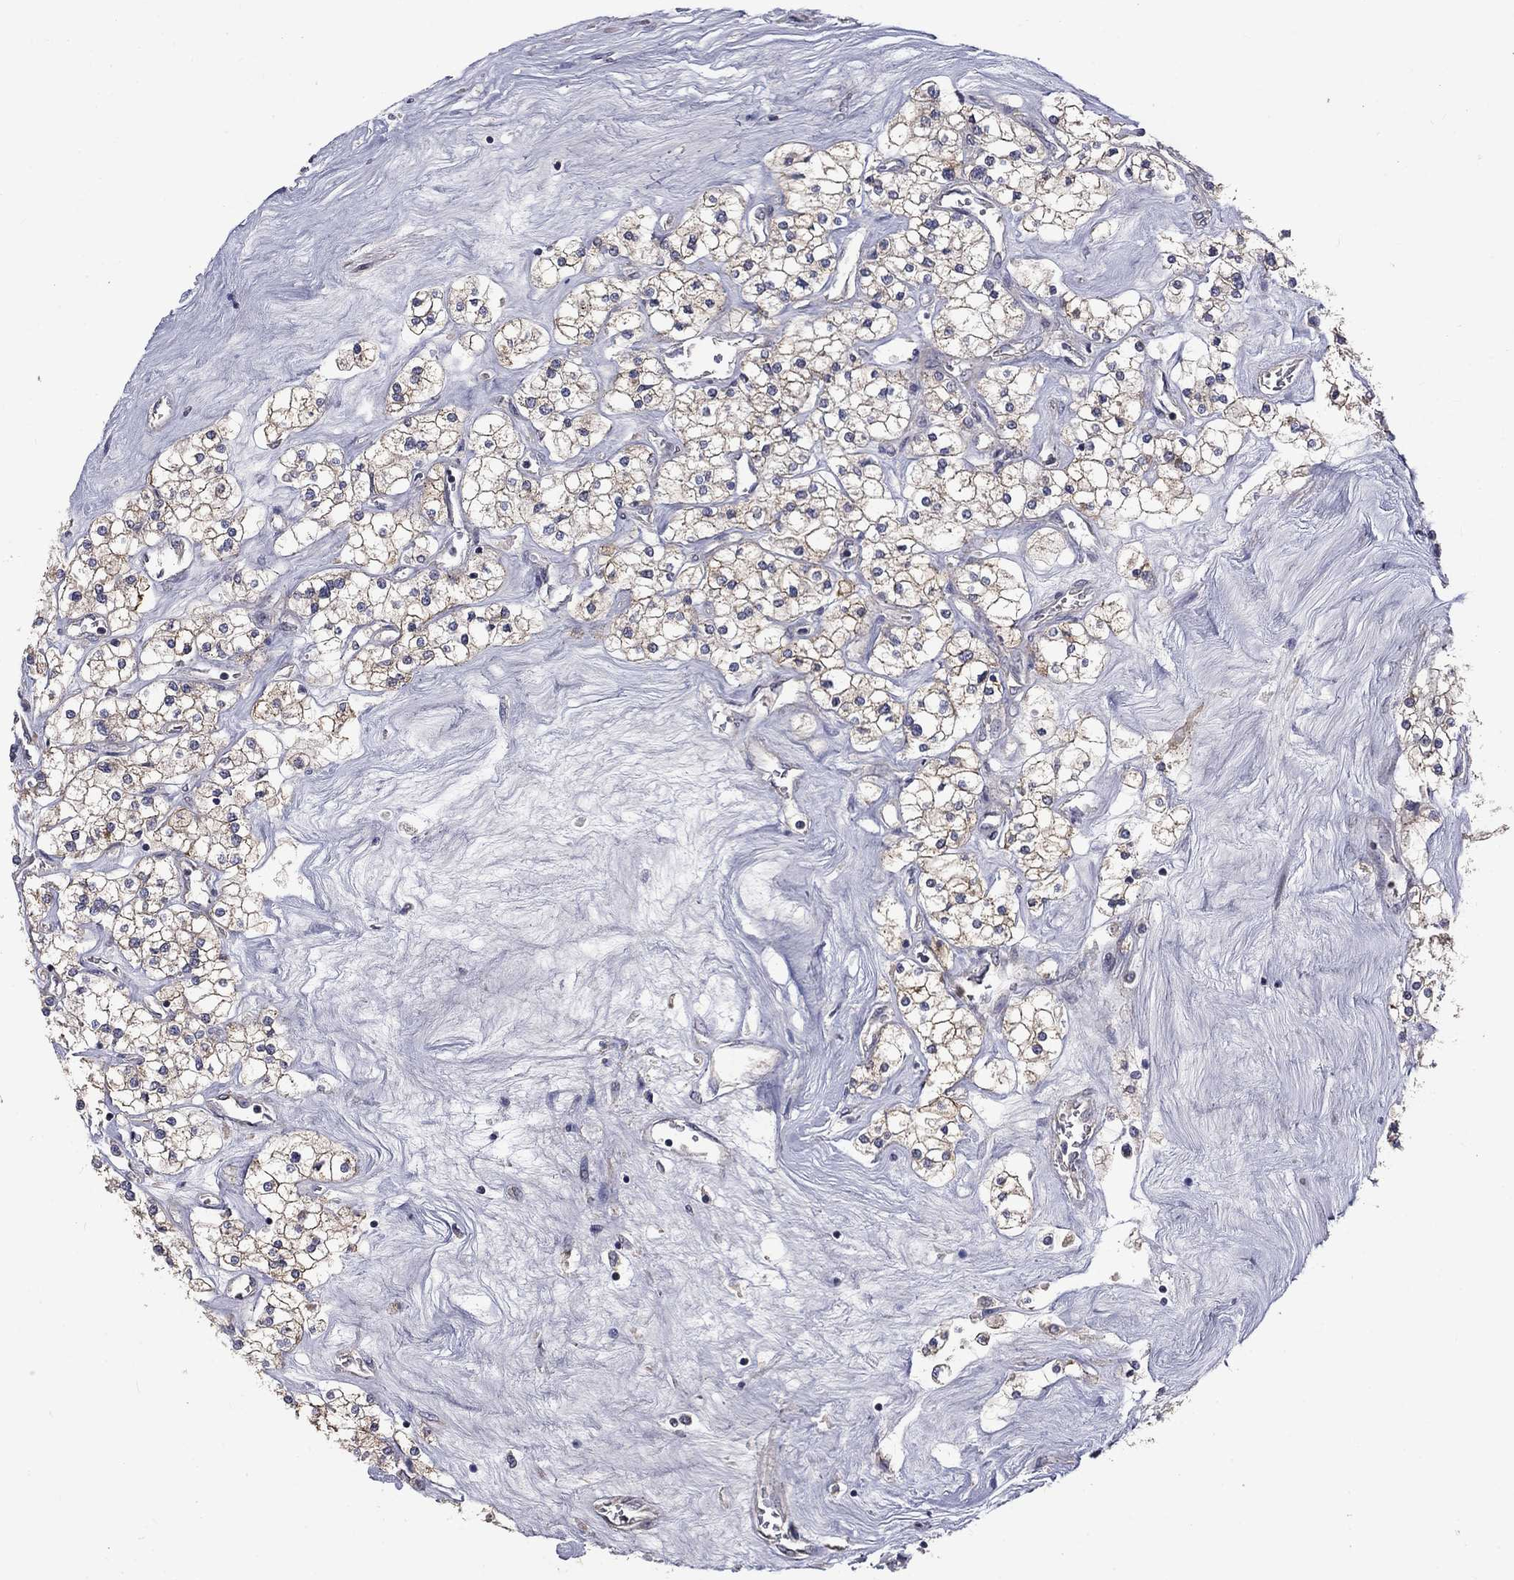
{"staining": {"intensity": "weak", "quantity": ">75%", "location": "cytoplasmic/membranous"}, "tissue": "renal cancer", "cell_type": "Tumor cells", "image_type": "cancer", "snomed": [{"axis": "morphology", "description": "Adenocarcinoma, NOS"}, {"axis": "topography", "description": "Kidney"}], "caption": "Tumor cells exhibit low levels of weak cytoplasmic/membranous expression in about >75% of cells in adenocarcinoma (renal).", "gene": "SLC39A14", "patient": {"sex": "male", "age": 80}}